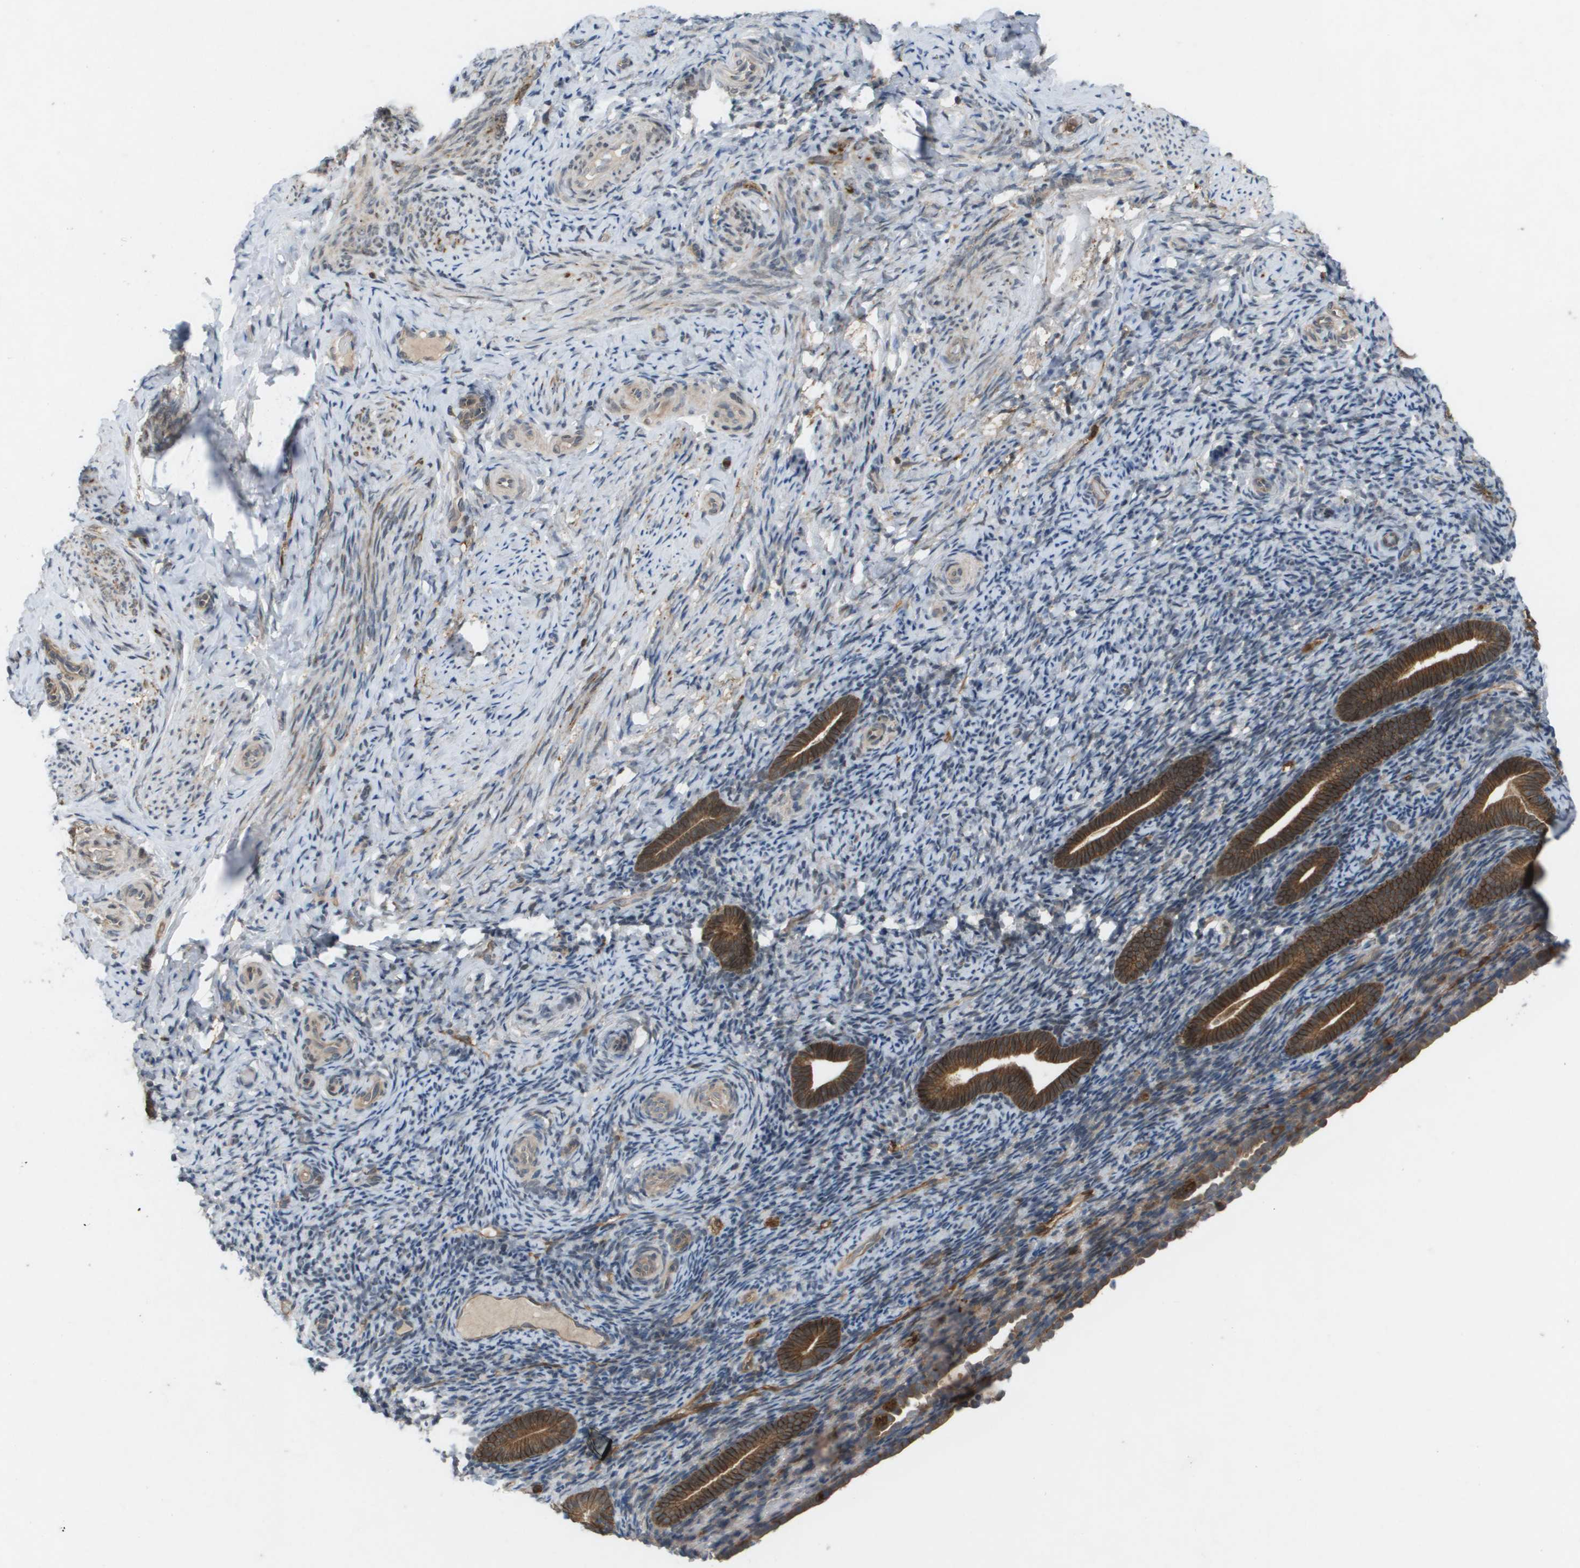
{"staining": {"intensity": "weak", "quantity": "25%-75%", "location": "cytoplasmic/membranous"}, "tissue": "endometrium", "cell_type": "Cells in endometrial stroma", "image_type": "normal", "snomed": [{"axis": "morphology", "description": "Normal tissue, NOS"}, {"axis": "topography", "description": "Endometrium"}], "caption": "About 25%-75% of cells in endometrial stroma in benign human endometrium display weak cytoplasmic/membranous protein staining as visualized by brown immunohistochemical staining.", "gene": "PALD1", "patient": {"sex": "female", "age": 51}}